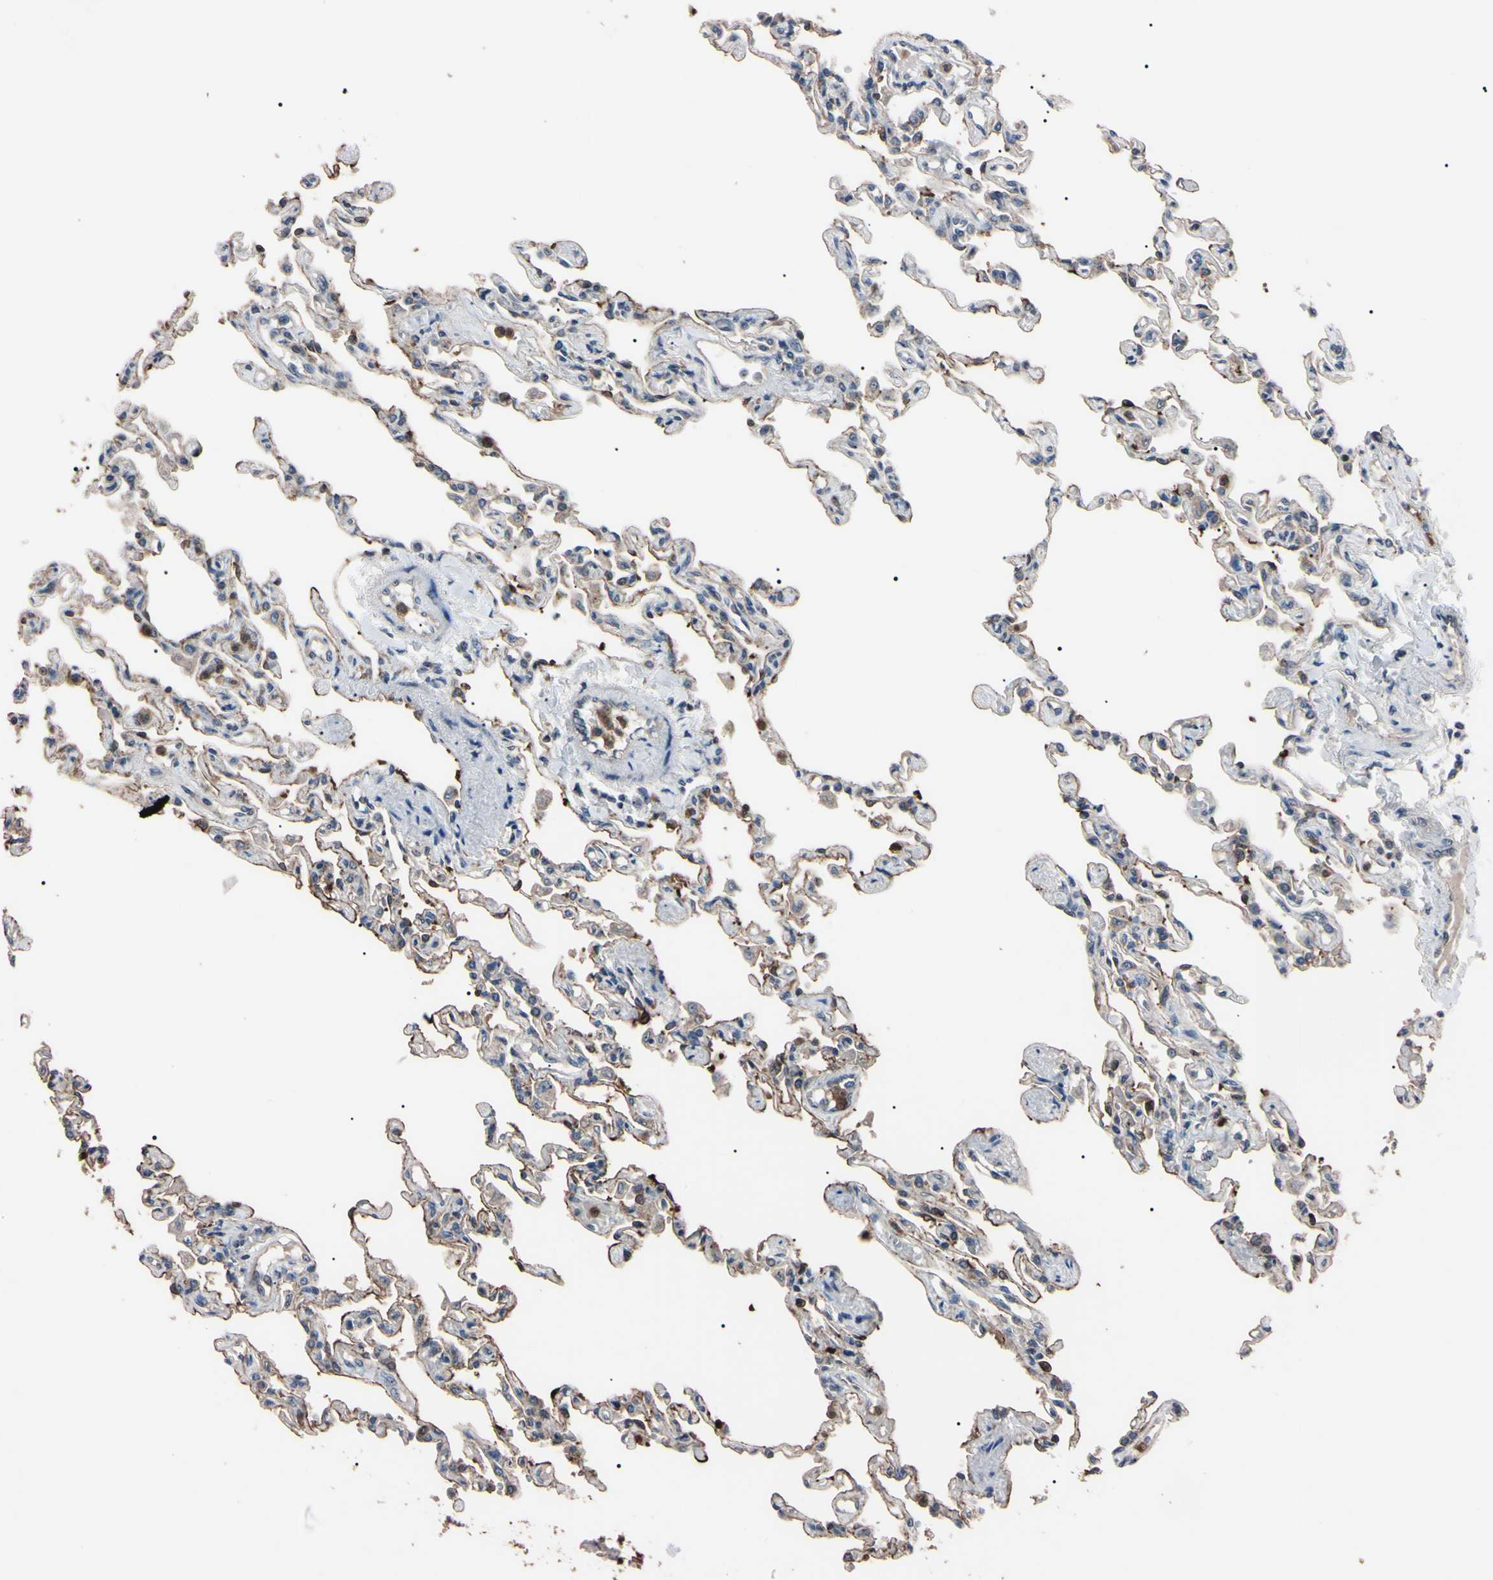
{"staining": {"intensity": "moderate", "quantity": ">75%", "location": "cytoplasmic/membranous,nuclear"}, "tissue": "lung", "cell_type": "Alveolar cells", "image_type": "normal", "snomed": [{"axis": "morphology", "description": "Normal tissue, NOS"}, {"axis": "topography", "description": "Lung"}], "caption": "Moderate cytoplasmic/membranous,nuclear protein expression is identified in approximately >75% of alveolar cells in lung.", "gene": "TRAF5", "patient": {"sex": "male", "age": 21}}